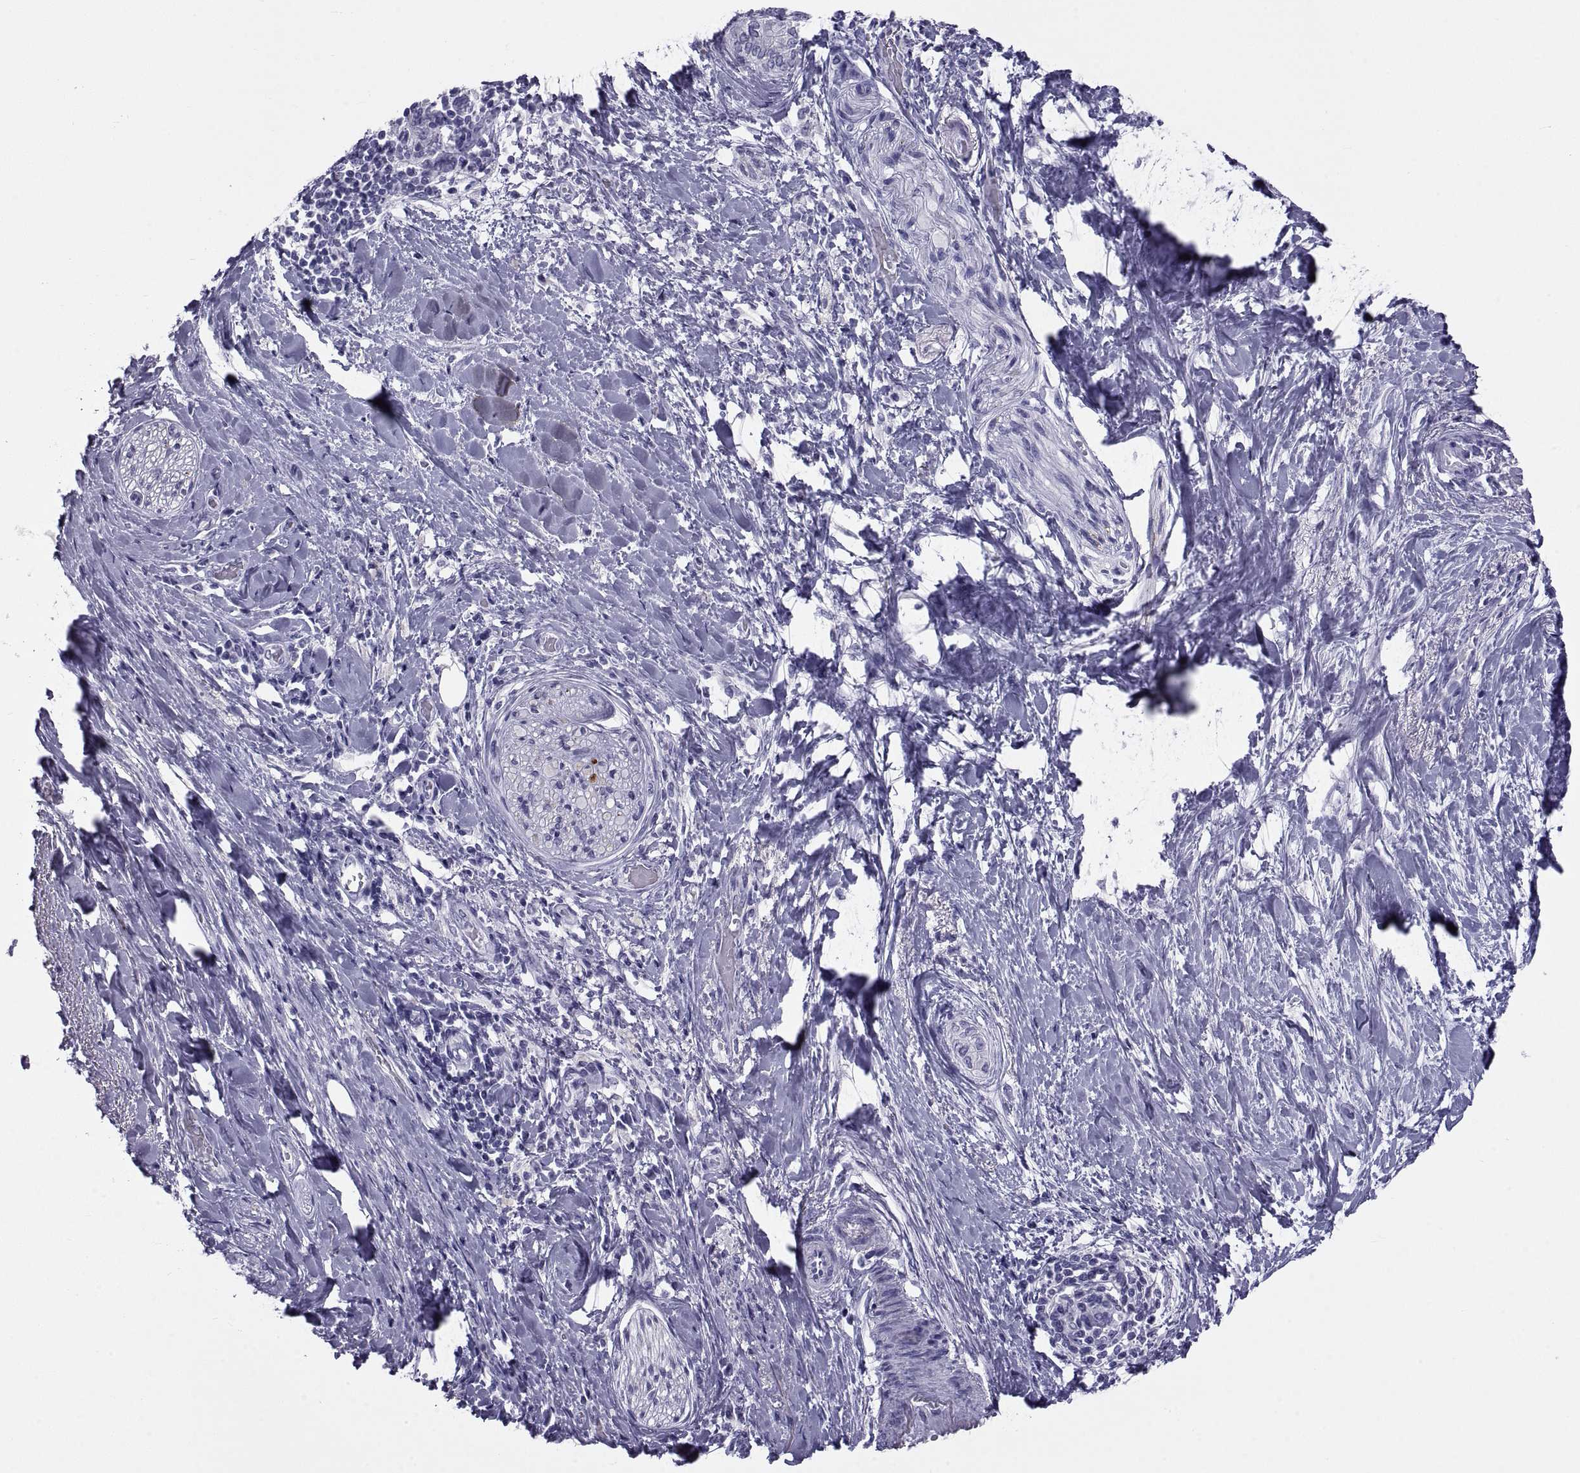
{"staining": {"intensity": "negative", "quantity": "none", "location": "none"}, "tissue": "pancreatic cancer", "cell_type": "Tumor cells", "image_type": "cancer", "snomed": [{"axis": "morphology", "description": "Normal tissue, NOS"}, {"axis": "morphology", "description": "Adenocarcinoma, NOS"}, {"axis": "topography", "description": "Pancreas"}, {"axis": "topography", "description": "Duodenum"}], "caption": "Tumor cells show no significant positivity in pancreatic cancer.", "gene": "NPTX2", "patient": {"sex": "female", "age": 60}}